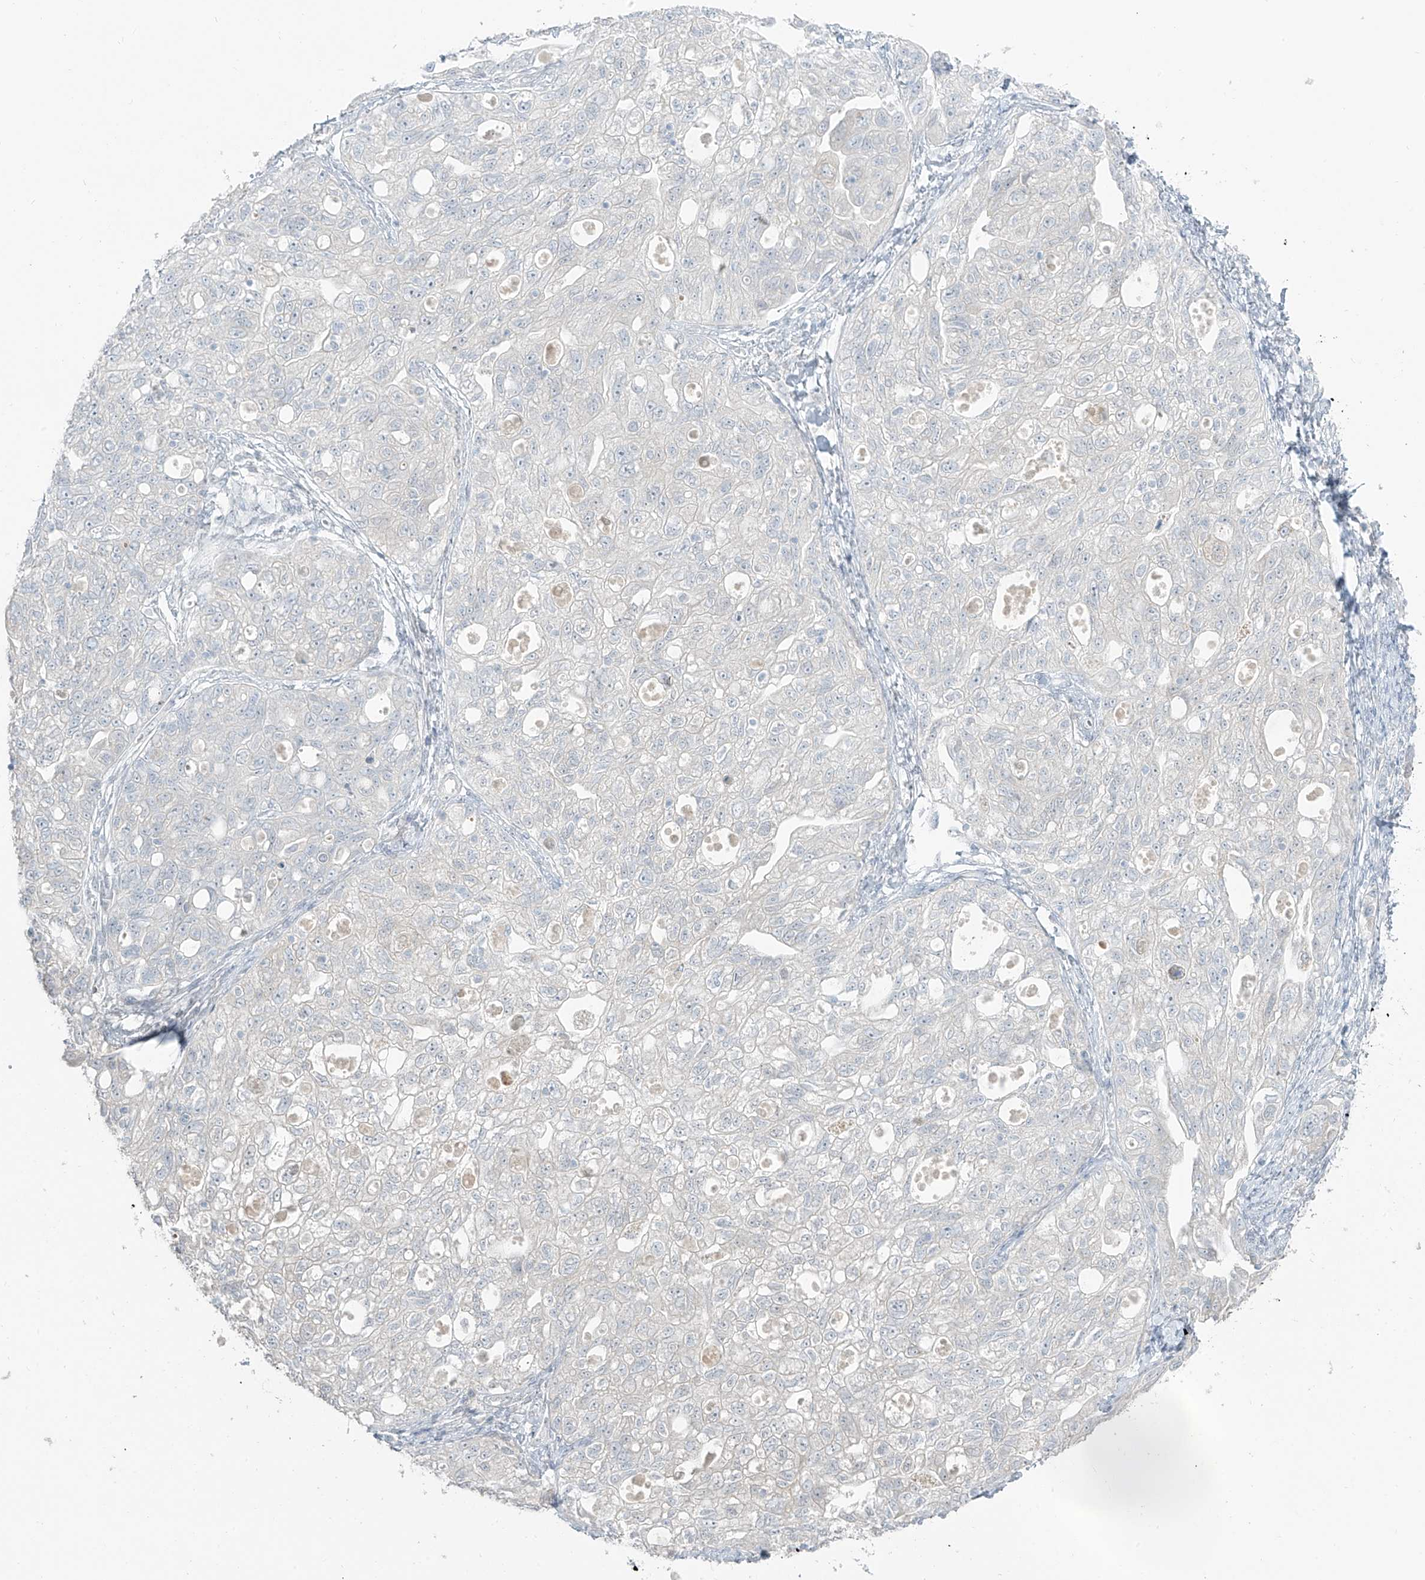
{"staining": {"intensity": "negative", "quantity": "none", "location": "none"}, "tissue": "ovarian cancer", "cell_type": "Tumor cells", "image_type": "cancer", "snomed": [{"axis": "morphology", "description": "Carcinoma, NOS"}, {"axis": "morphology", "description": "Cystadenocarcinoma, serous, NOS"}, {"axis": "topography", "description": "Ovary"}], "caption": "IHC image of ovarian carcinoma stained for a protein (brown), which reveals no positivity in tumor cells. (Brightfield microscopy of DAB immunohistochemistry at high magnification).", "gene": "PRDM6", "patient": {"sex": "female", "age": 69}}